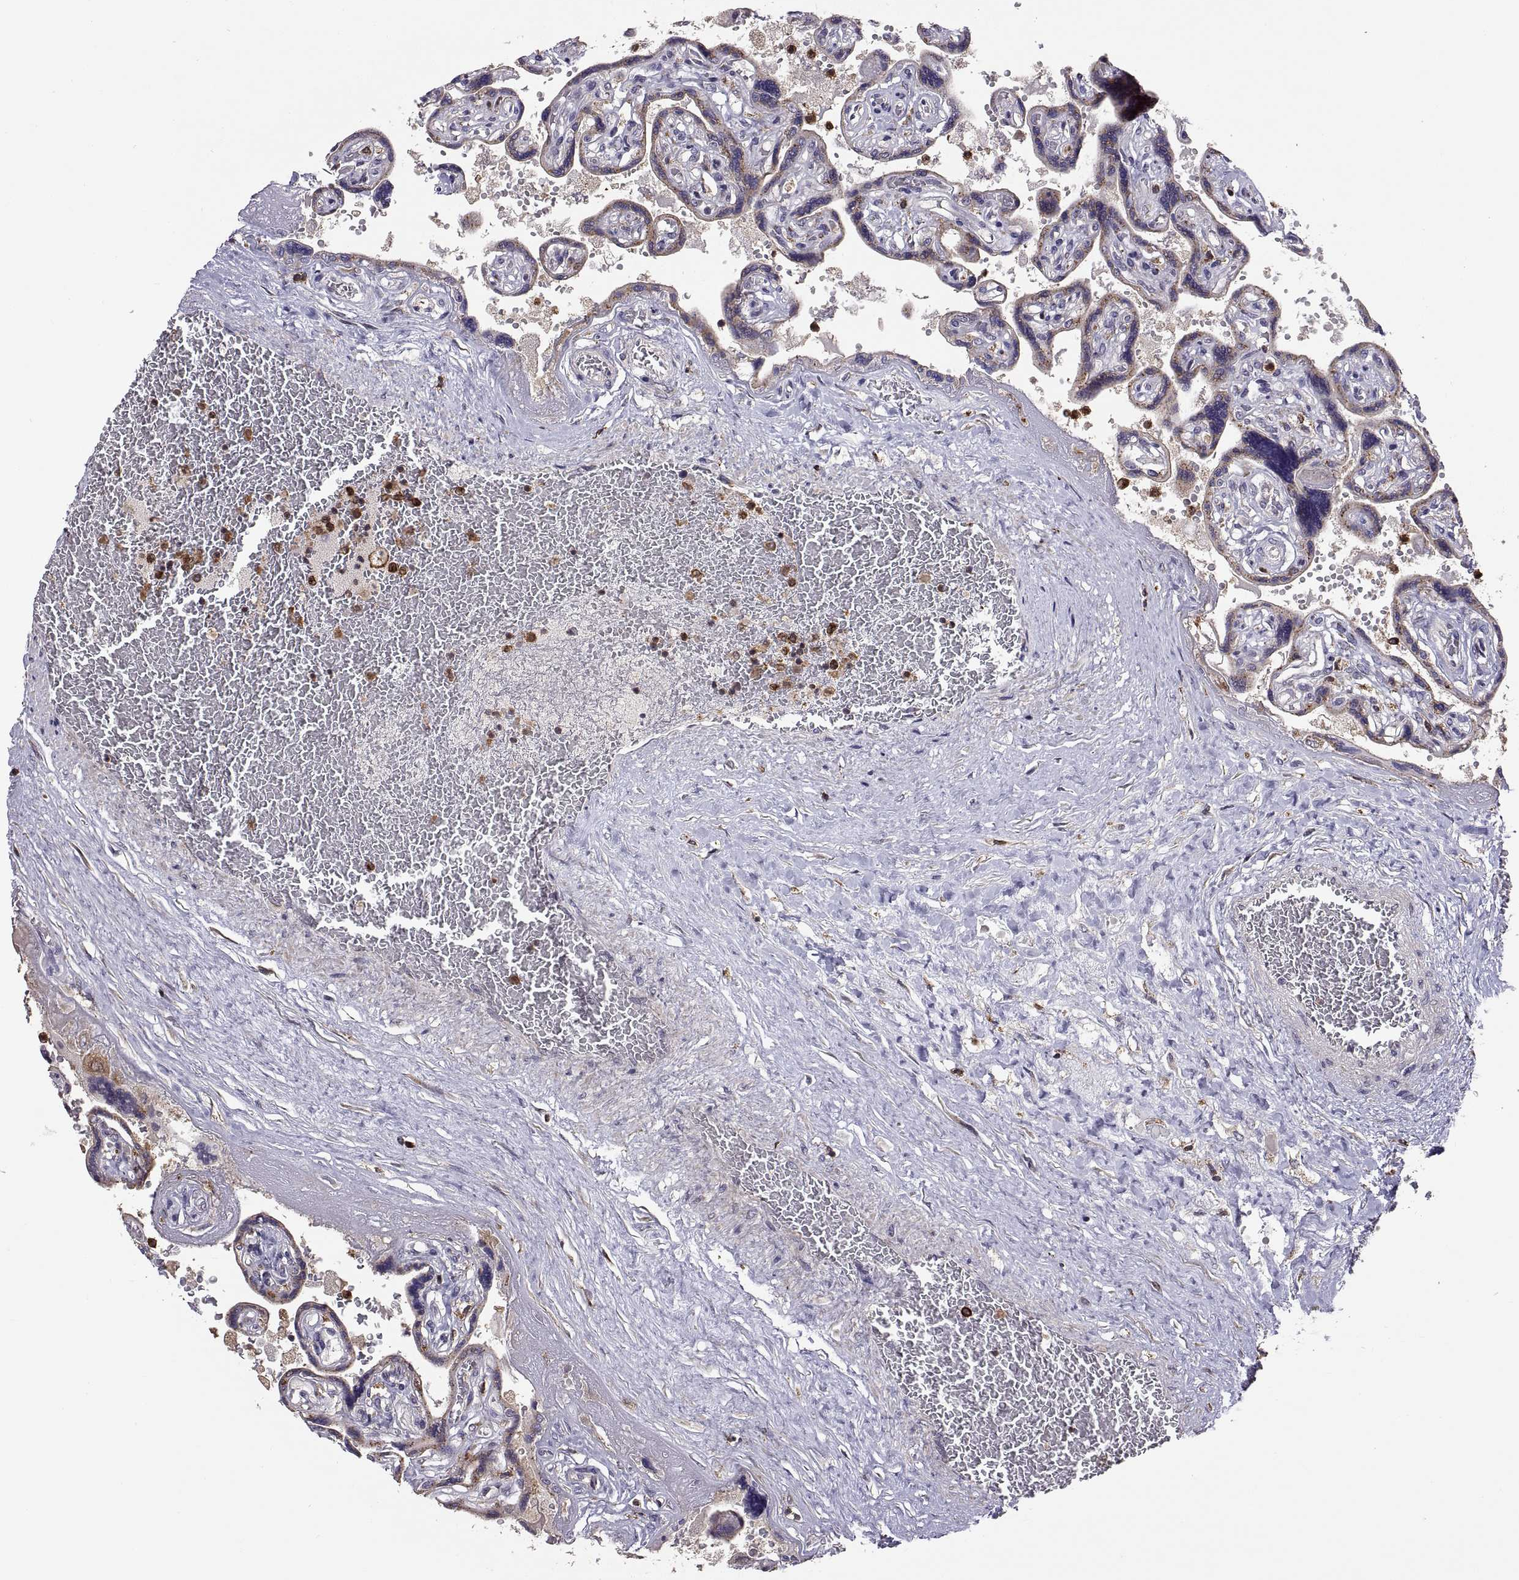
{"staining": {"intensity": "strong", "quantity": ">75%", "location": "cytoplasmic/membranous"}, "tissue": "placenta", "cell_type": "Decidual cells", "image_type": "normal", "snomed": [{"axis": "morphology", "description": "Normal tissue, NOS"}, {"axis": "topography", "description": "Placenta"}], "caption": "Decidual cells exhibit high levels of strong cytoplasmic/membranous positivity in approximately >75% of cells in normal placenta. Ihc stains the protein of interest in brown and the nuclei are stained blue.", "gene": "ACAP1", "patient": {"sex": "female", "age": 32}}